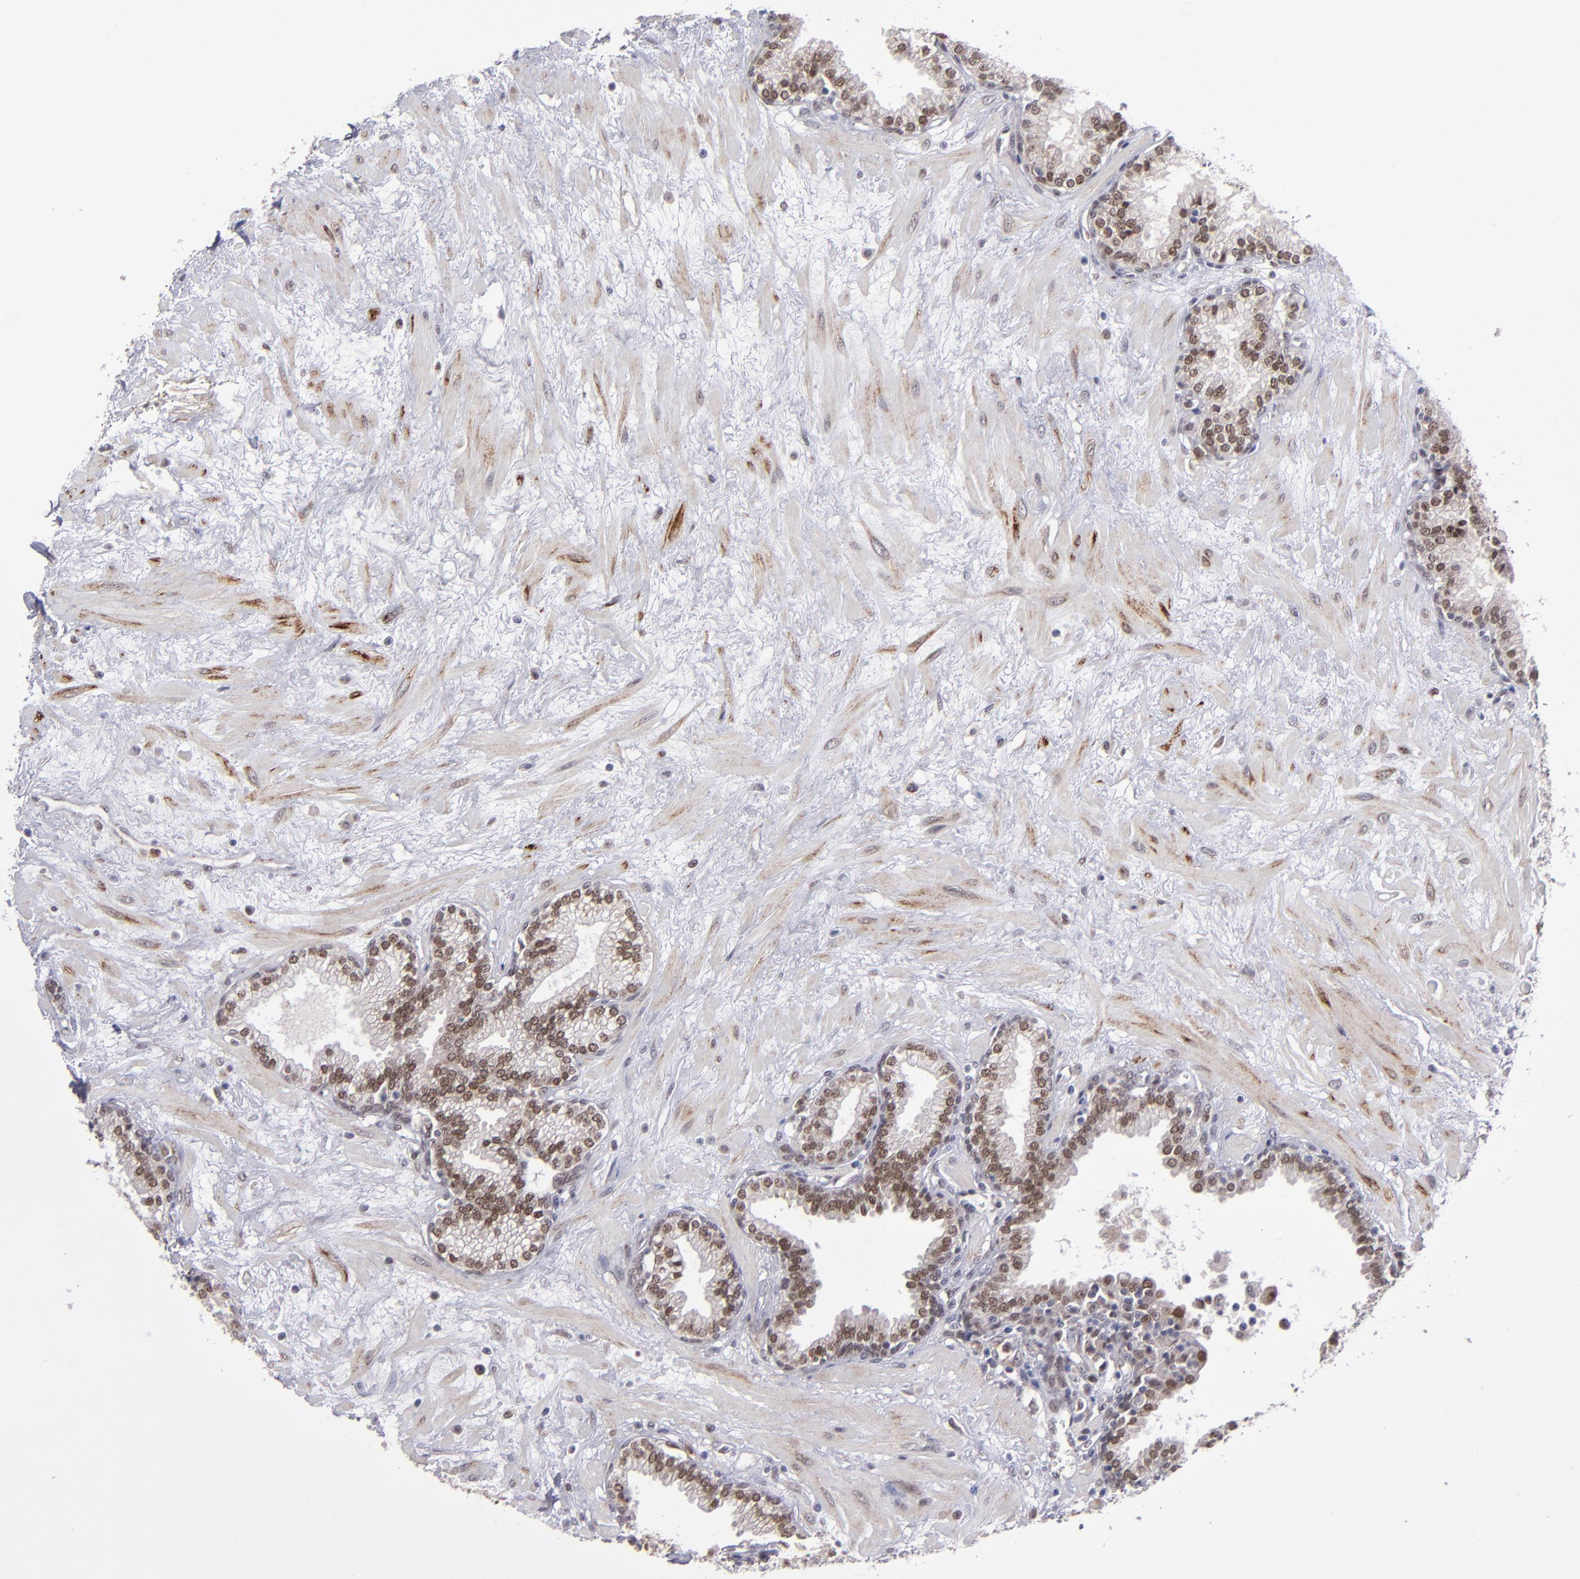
{"staining": {"intensity": "weak", "quantity": "25%-75%", "location": "nuclear"}, "tissue": "prostate", "cell_type": "Glandular cells", "image_type": "normal", "snomed": [{"axis": "morphology", "description": "Normal tissue, NOS"}, {"axis": "topography", "description": "Prostate"}], "caption": "Immunohistochemical staining of unremarkable human prostate demonstrates weak nuclear protein positivity in about 25%-75% of glandular cells.", "gene": "RREB1", "patient": {"sex": "male", "age": 64}}